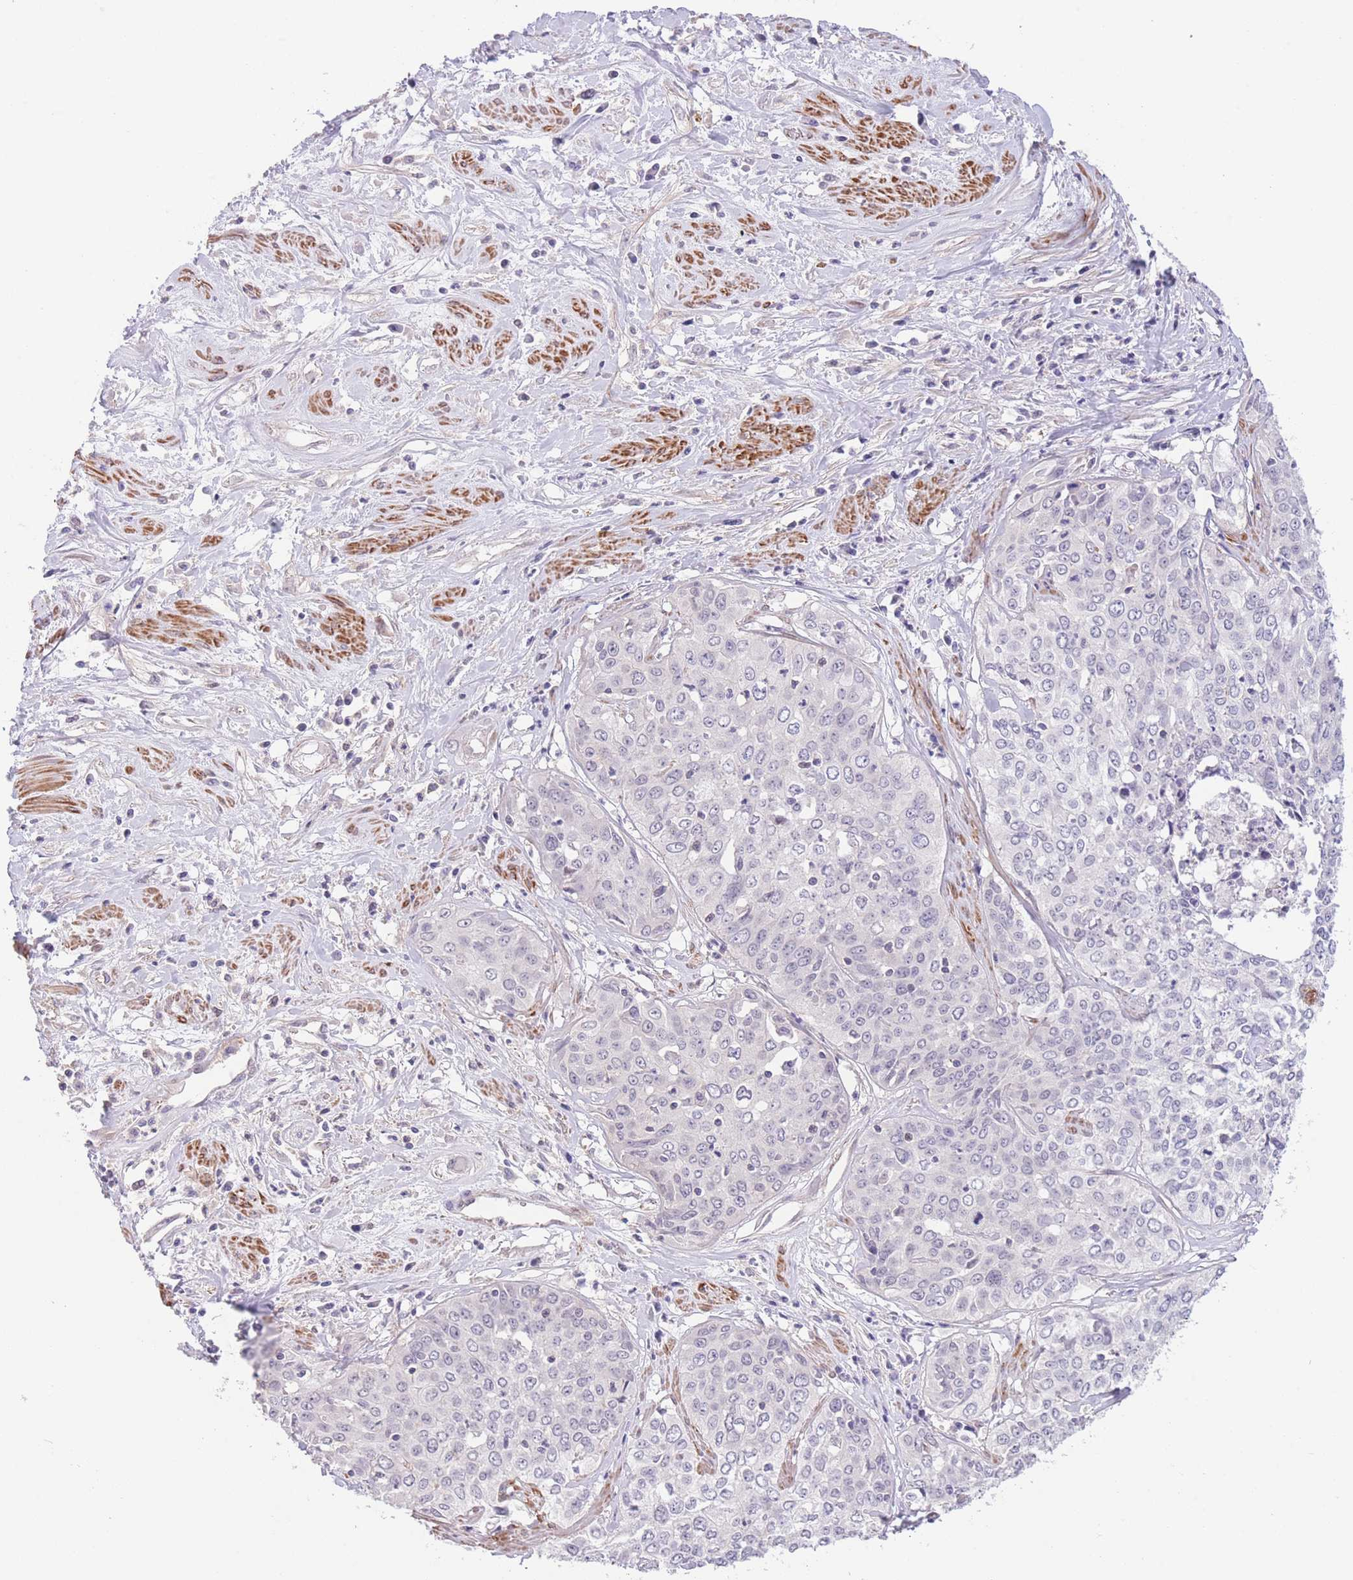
{"staining": {"intensity": "negative", "quantity": "none", "location": "none"}, "tissue": "cervical cancer", "cell_type": "Tumor cells", "image_type": "cancer", "snomed": [{"axis": "morphology", "description": "Squamous cell carcinoma, NOS"}, {"axis": "topography", "description": "Cervix"}], "caption": "Tumor cells show no significant positivity in squamous cell carcinoma (cervical). Nuclei are stained in blue.", "gene": "C9orf152", "patient": {"sex": "female", "age": 31}}